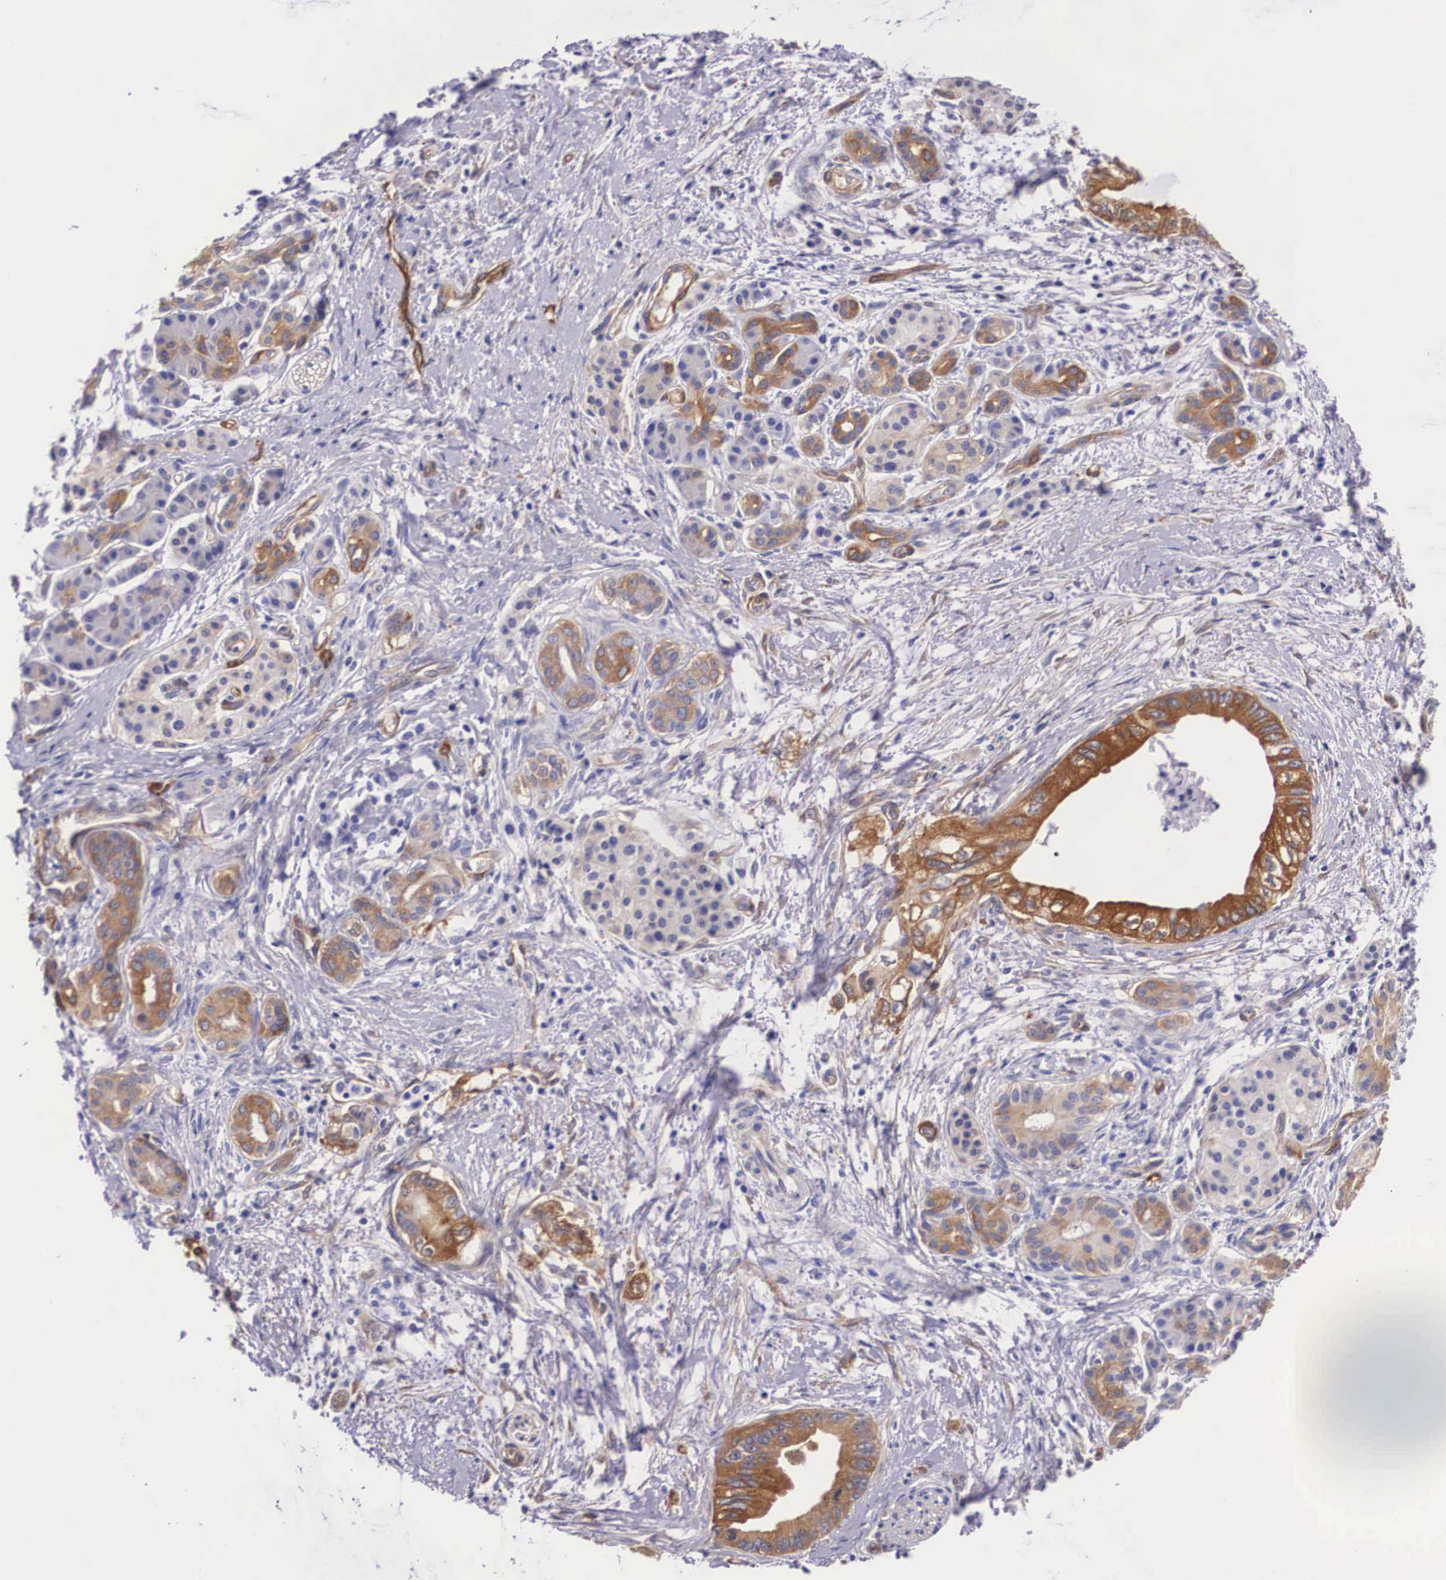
{"staining": {"intensity": "strong", "quantity": ">75%", "location": "cytoplasmic/membranous"}, "tissue": "pancreatic cancer", "cell_type": "Tumor cells", "image_type": "cancer", "snomed": [{"axis": "morphology", "description": "Adenocarcinoma, NOS"}, {"axis": "topography", "description": "Pancreas"}], "caption": "Immunohistochemical staining of pancreatic adenocarcinoma shows strong cytoplasmic/membranous protein positivity in about >75% of tumor cells. (Brightfield microscopy of DAB IHC at high magnification).", "gene": "BCAR1", "patient": {"sex": "female", "age": 66}}